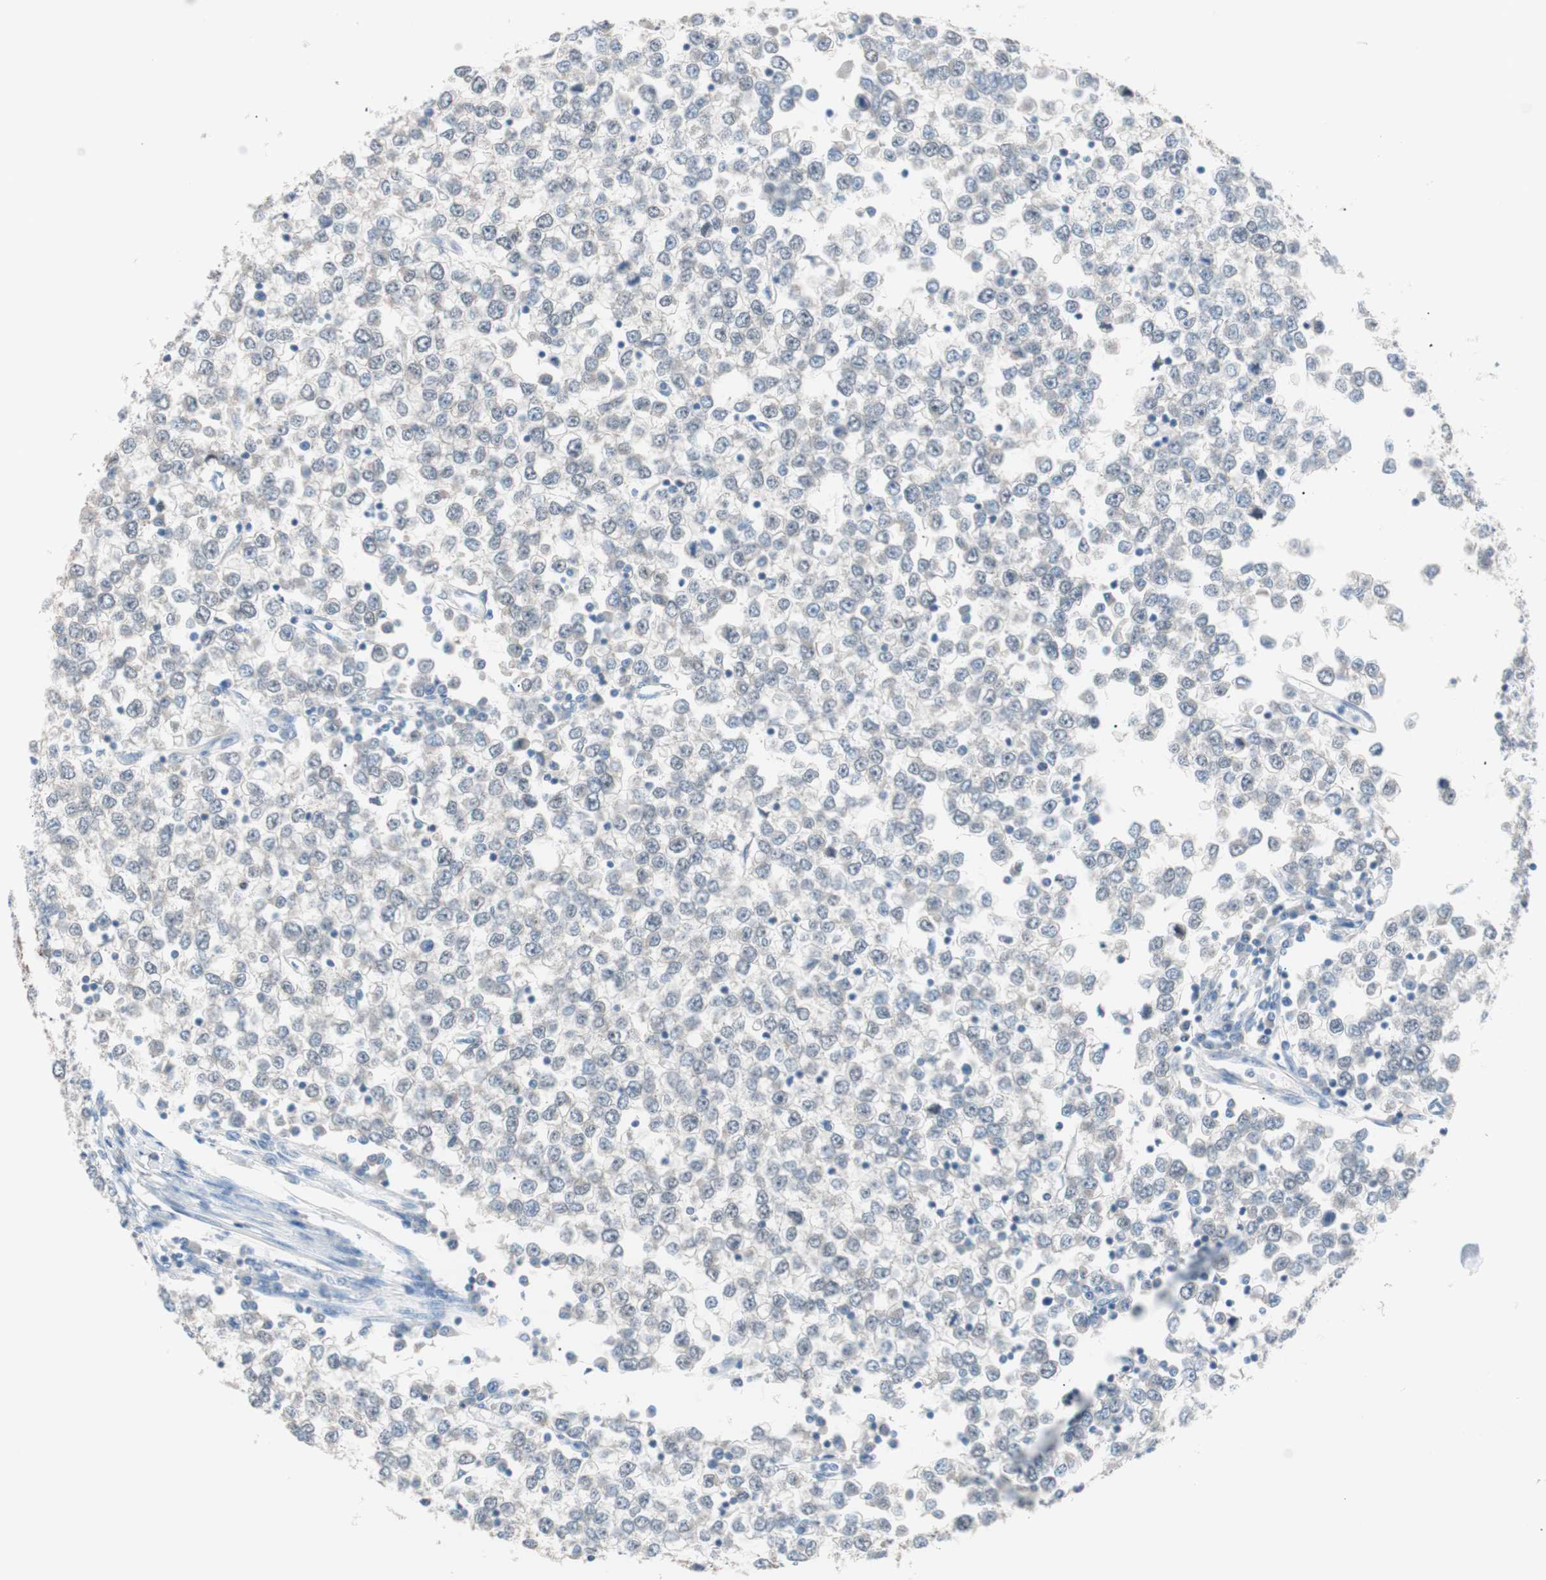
{"staining": {"intensity": "negative", "quantity": "none", "location": "none"}, "tissue": "testis cancer", "cell_type": "Tumor cells", "image_type": "cancer", "snomed": [{"axis": "morphology", "description": "Seminoma, NOS"}, {"axis": "topography", "description": "Testis"}], "caption": "An image of human seminoma (testis) is negative for staining in tumor cells. (Immunohistochemistry, brightfield microscopy, high magnification).", "gene": "VIL1", "patient": {"sex": "male", "age": 65}}